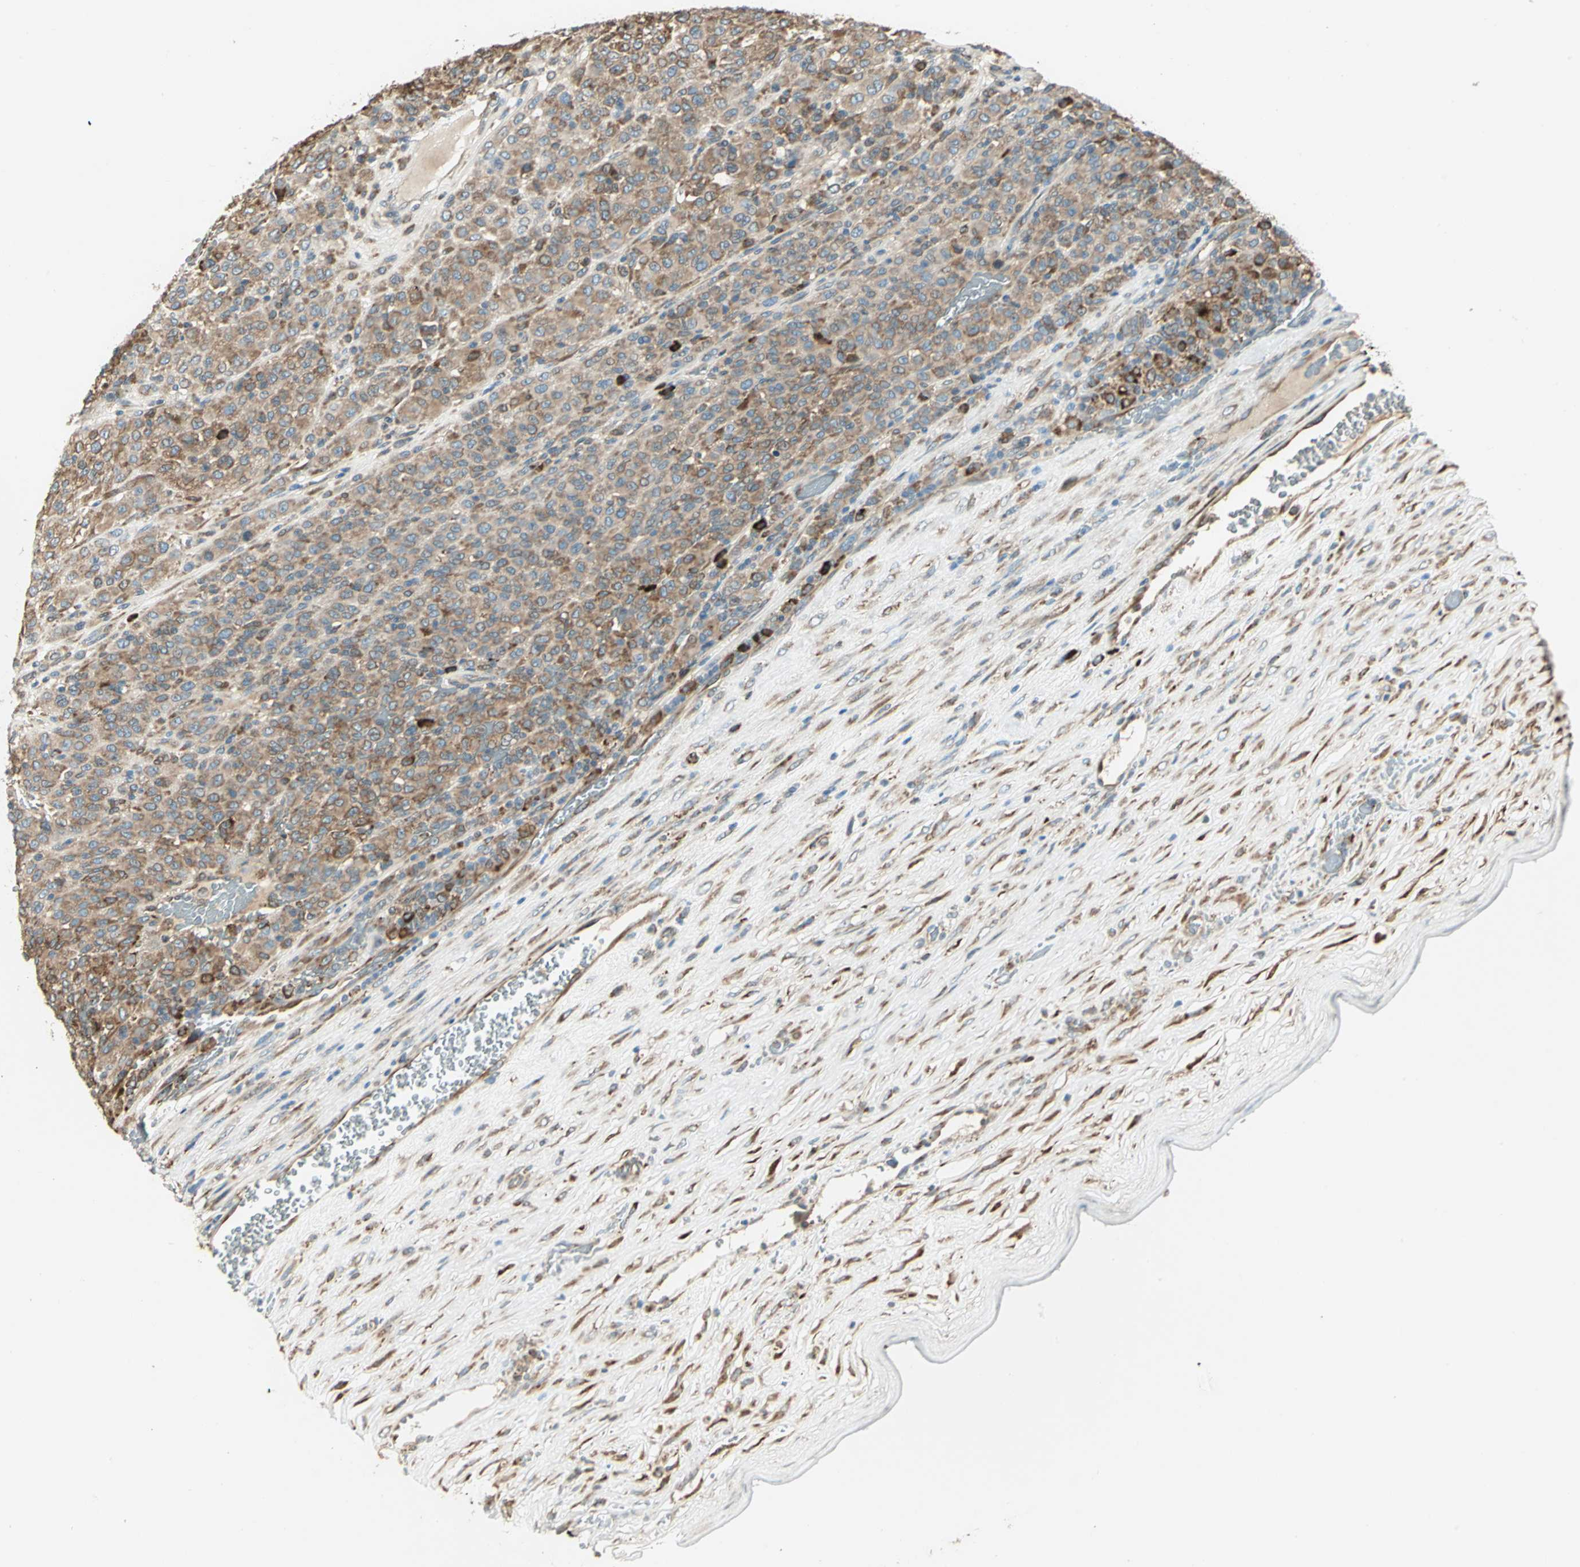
{"staining": {"intensity": "moderate", "quantity": ">75%", "location": "cytoplasmic/membranous"}, "tissue": "melanoma", "cell_type": "Tumor cells", "image_type": "cancer", "snomed": [{"axis": "morphology", "description": "Malignant melanoma, Metastatic site"}, {"axis": "topography", "description": "Pancreas"}], "caption": "Melanoma stained with DAB immunohistochemistry exhibits medium levels of moderate cytoplasmic/membranous staining in about >75% of tumor cells.", "gene": "PDIA4", "patient": {"sex": "female", "age": 30}}